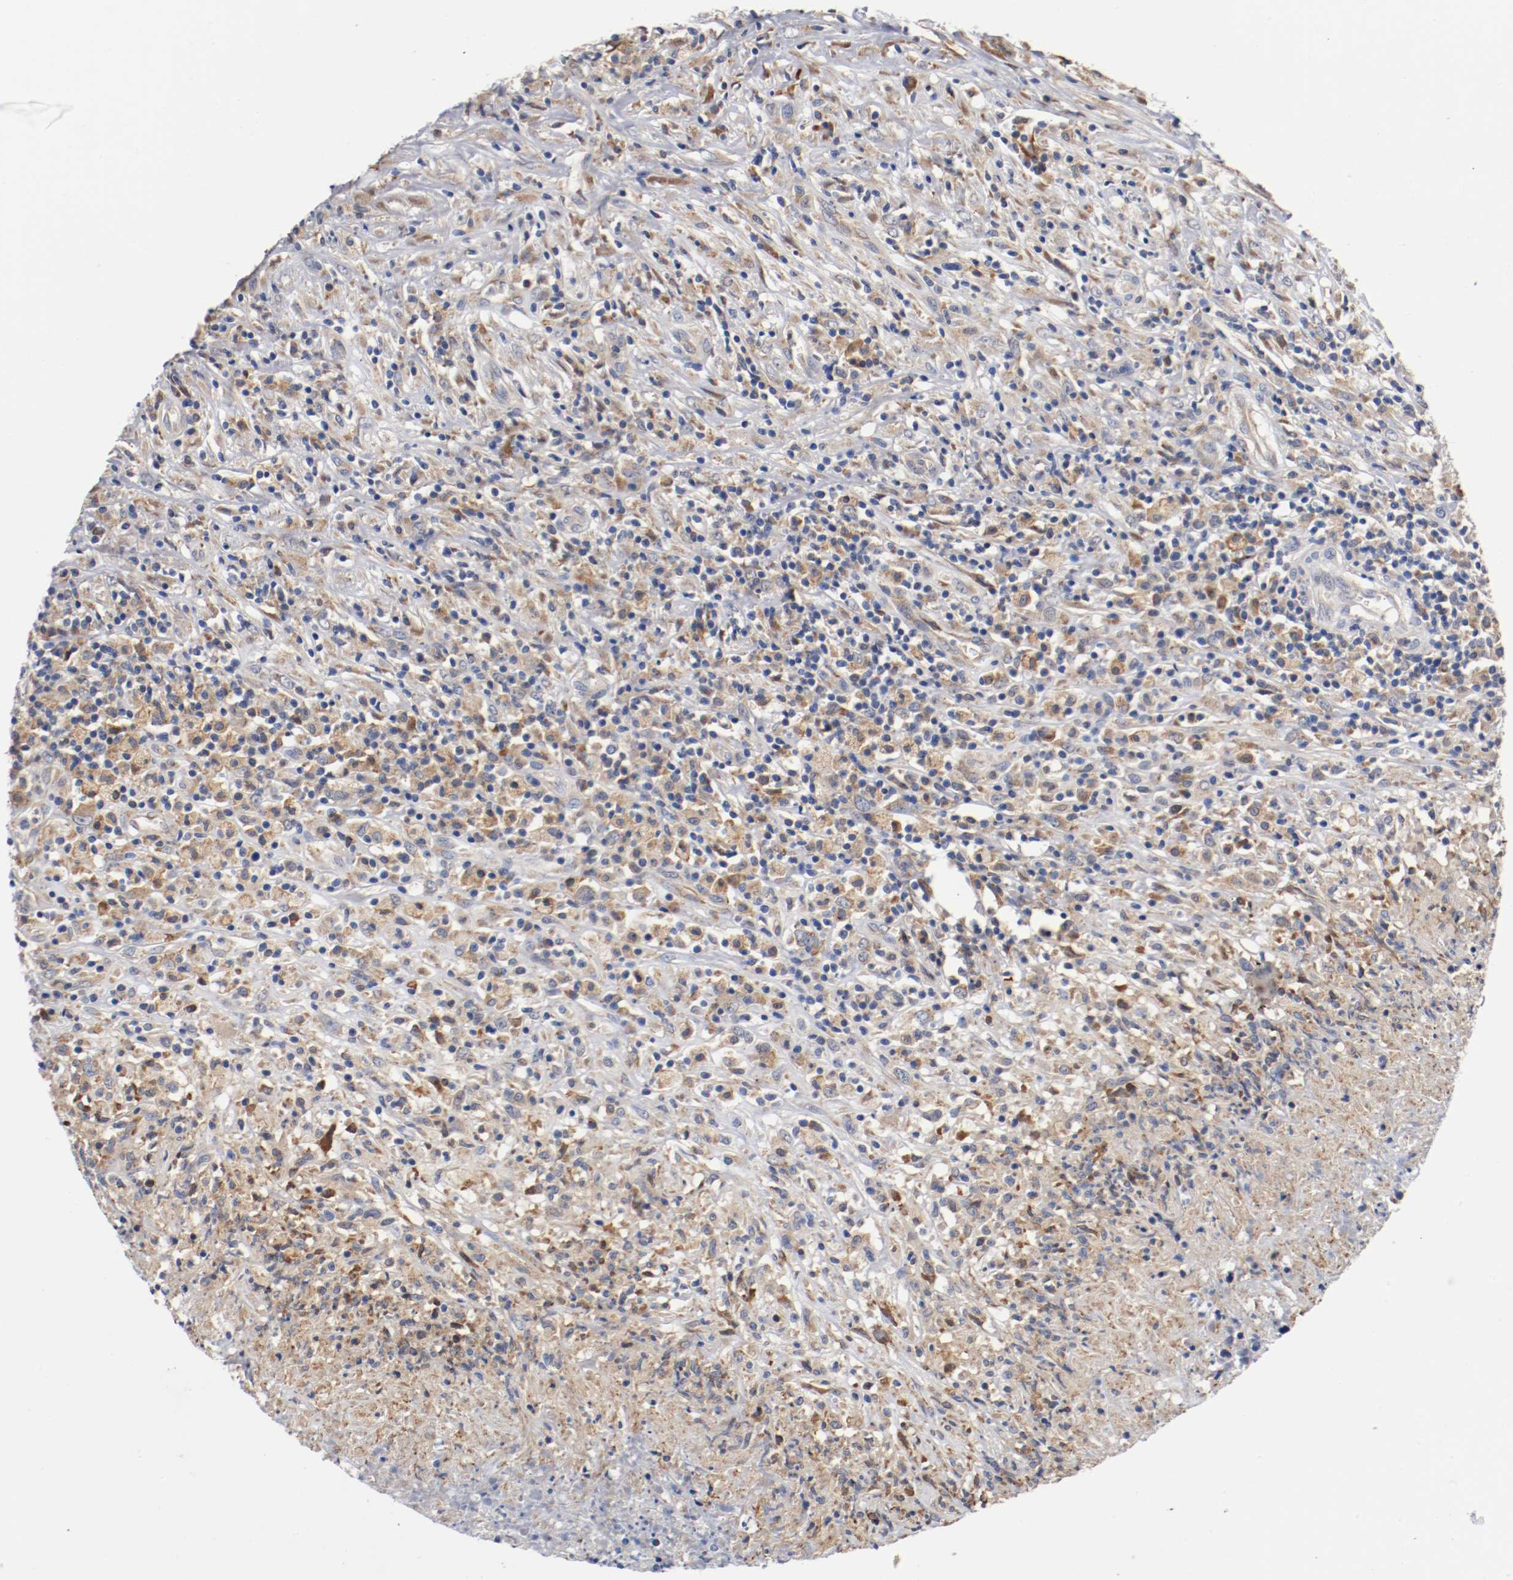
{"staining": {"intensity": "negative", "quantity": "none", "location": "none"}, "tissue": "lymphoma", "cell_type": "Tumor cells", "image_type": "cancer", "snomed": [{"axis": "morphology", "description": "Malignant lymphoma, non-Hodgkin's type, High grade"}, {"axis": "topography", "description": "Lymph node"}], "caption": "Tumor cells show no significant positivity in high-grade malignant lymphoma, non-Hodgkin's type.", "gene": "TNFSF13", "patient": {"sex": "female", "age": 84}}